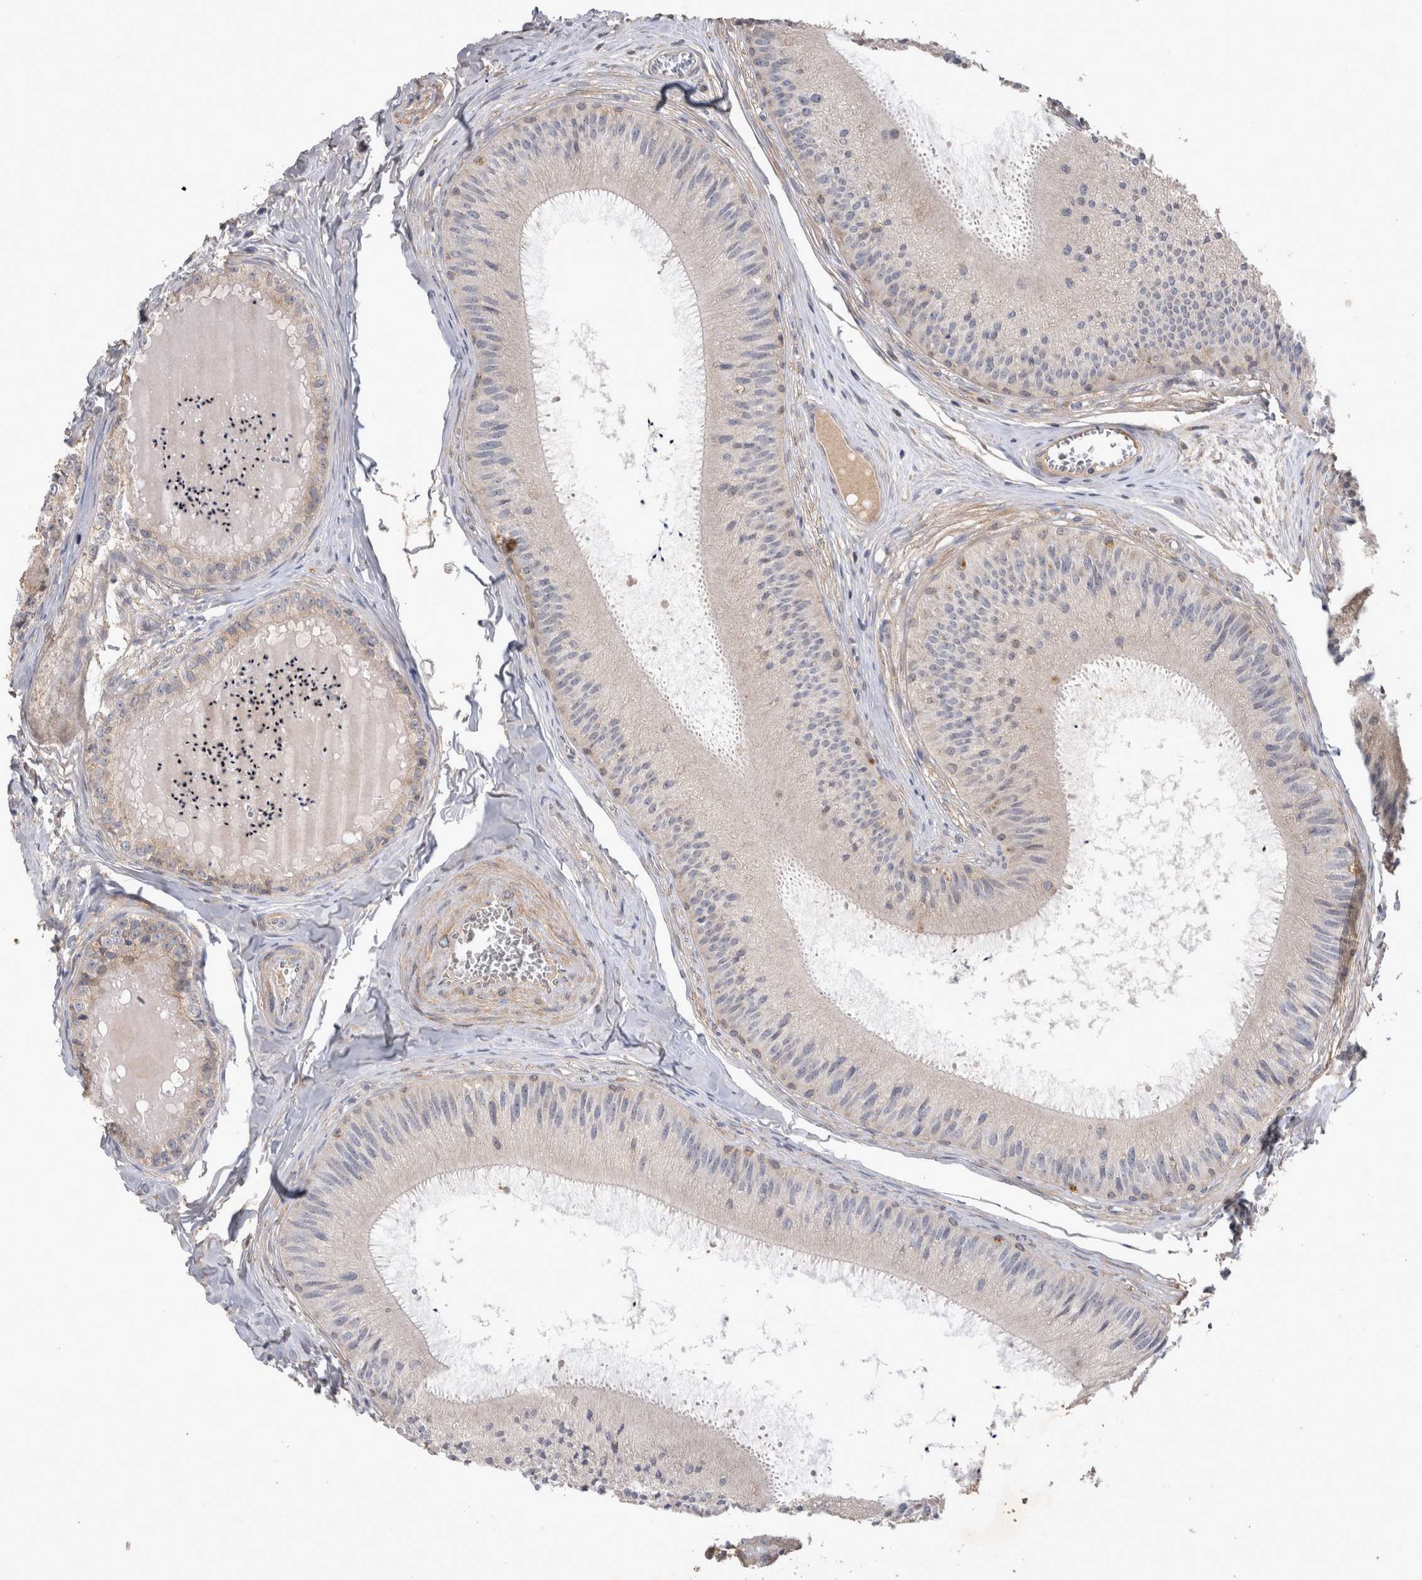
{"staining": {"intensity": "weak", "quantity": "25%-75%", "location": "cytoplasmic/membranous"}, "tissue": "epididymis", "cell_type": "Glandular cells", "image_type": "normal", "snomed": [{"axis": "morphology", "description": "Normal tissue, NOS"}, {"axis": "topography", "description": "Epididymis"}], "caption": "Epididymis stained with immunohistochemistry (IHC) displays weak cytoplasmic/membranous positivity in approximately 25%-75% of glandular cells.", "gene": "SRD5A3", "patient": {"sex": "male", "age": 31}}